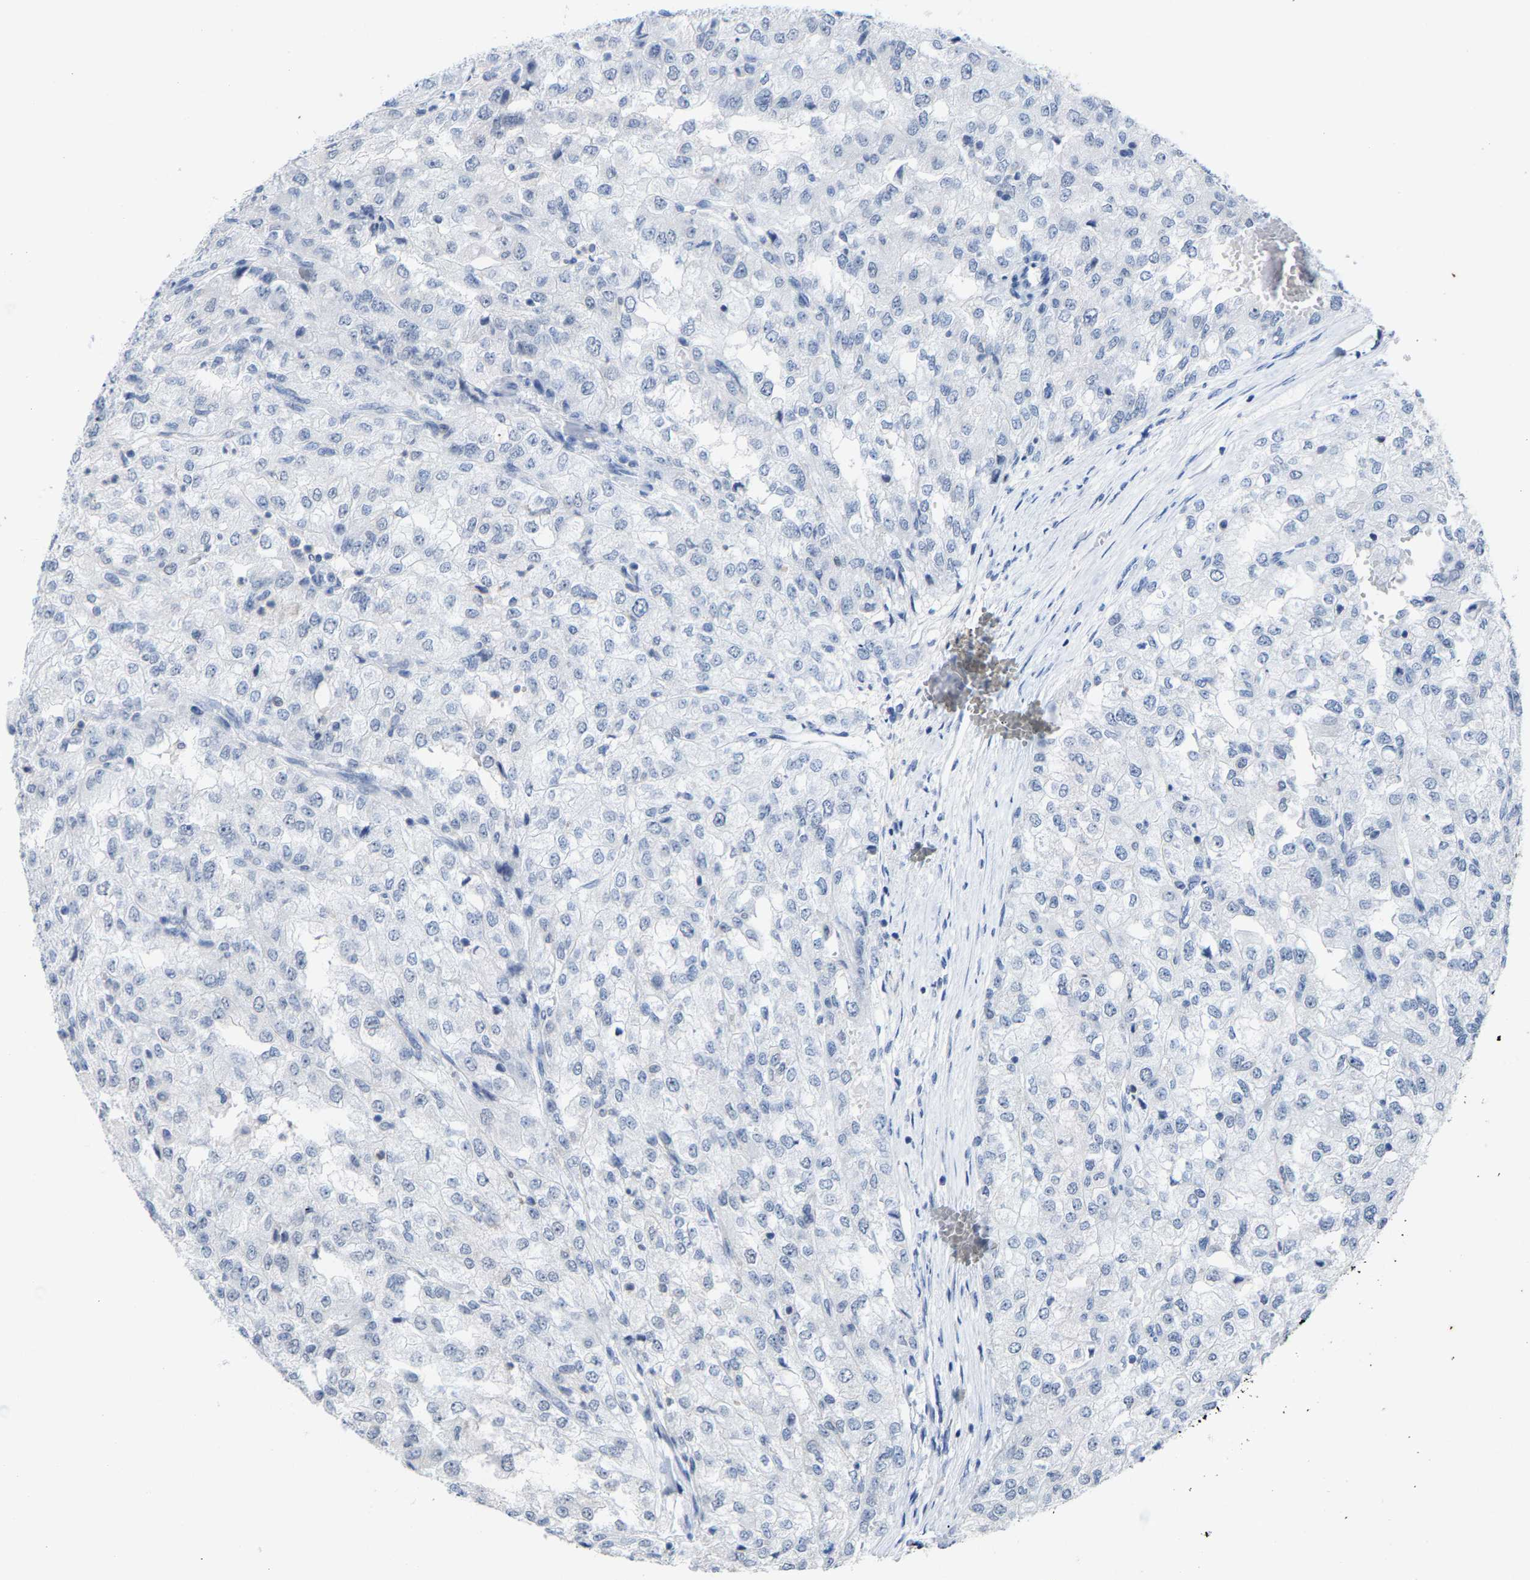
{"staining": {"intensity": "negative", "quantity": "none", "location": "none"}, "tissue": "renal cancer", "cell_type": "Tumor cells", "image_type": "cancer", "snomed": [{"axis": "morphology", "description": "Adenocarcinoma, NOS"}, {"axis": "topography", "description": "Kidney"}], "caption": "Renal cancer (adenocarcinoma) was stained to show a protein in brown. There is no significant expression in tumor cells.", "gene": "FGD3", "patient": {"sex": "female", "age": 54}}